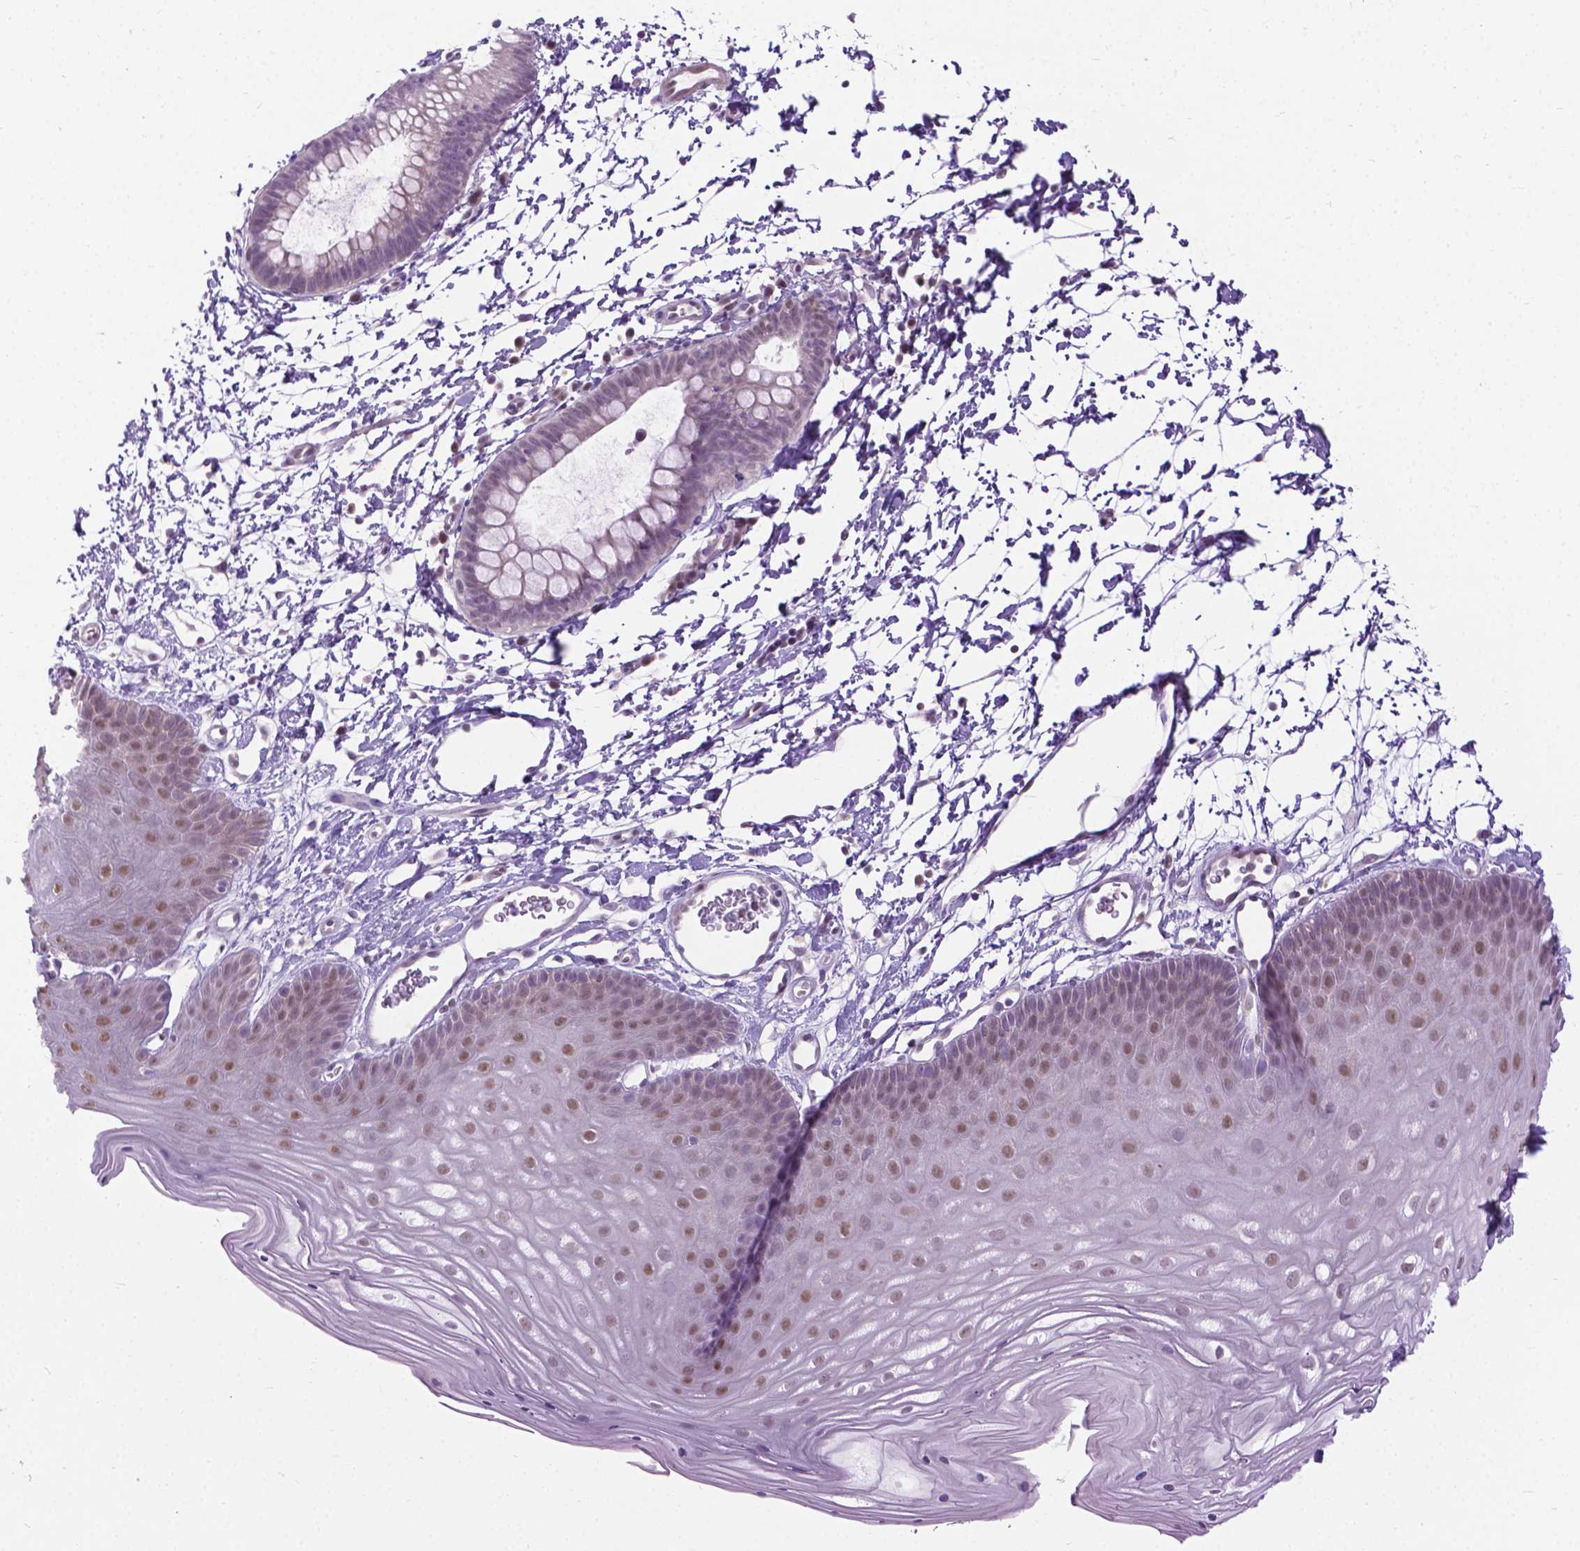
{"staining": {"intensity": "moderate", "quantity": ">75%", "location": "nuclear"}, "tissue": "skin", "cell_type": "Epidermal cells", "image_type": "normal", "snomed": [{"axis": "morphology", "description": "Normal tissue, NOS"}, {"axis": "topography", "description": "Anal"}], "caption": "The photomicrograph exhibits immunohistochemical staining of normal skin. There is moderate nuclear staining is appreciated in approximately >75% of epidermal cells.", "gene": "APCDD1L", "patient": {"sex": "male", "age": 53}}